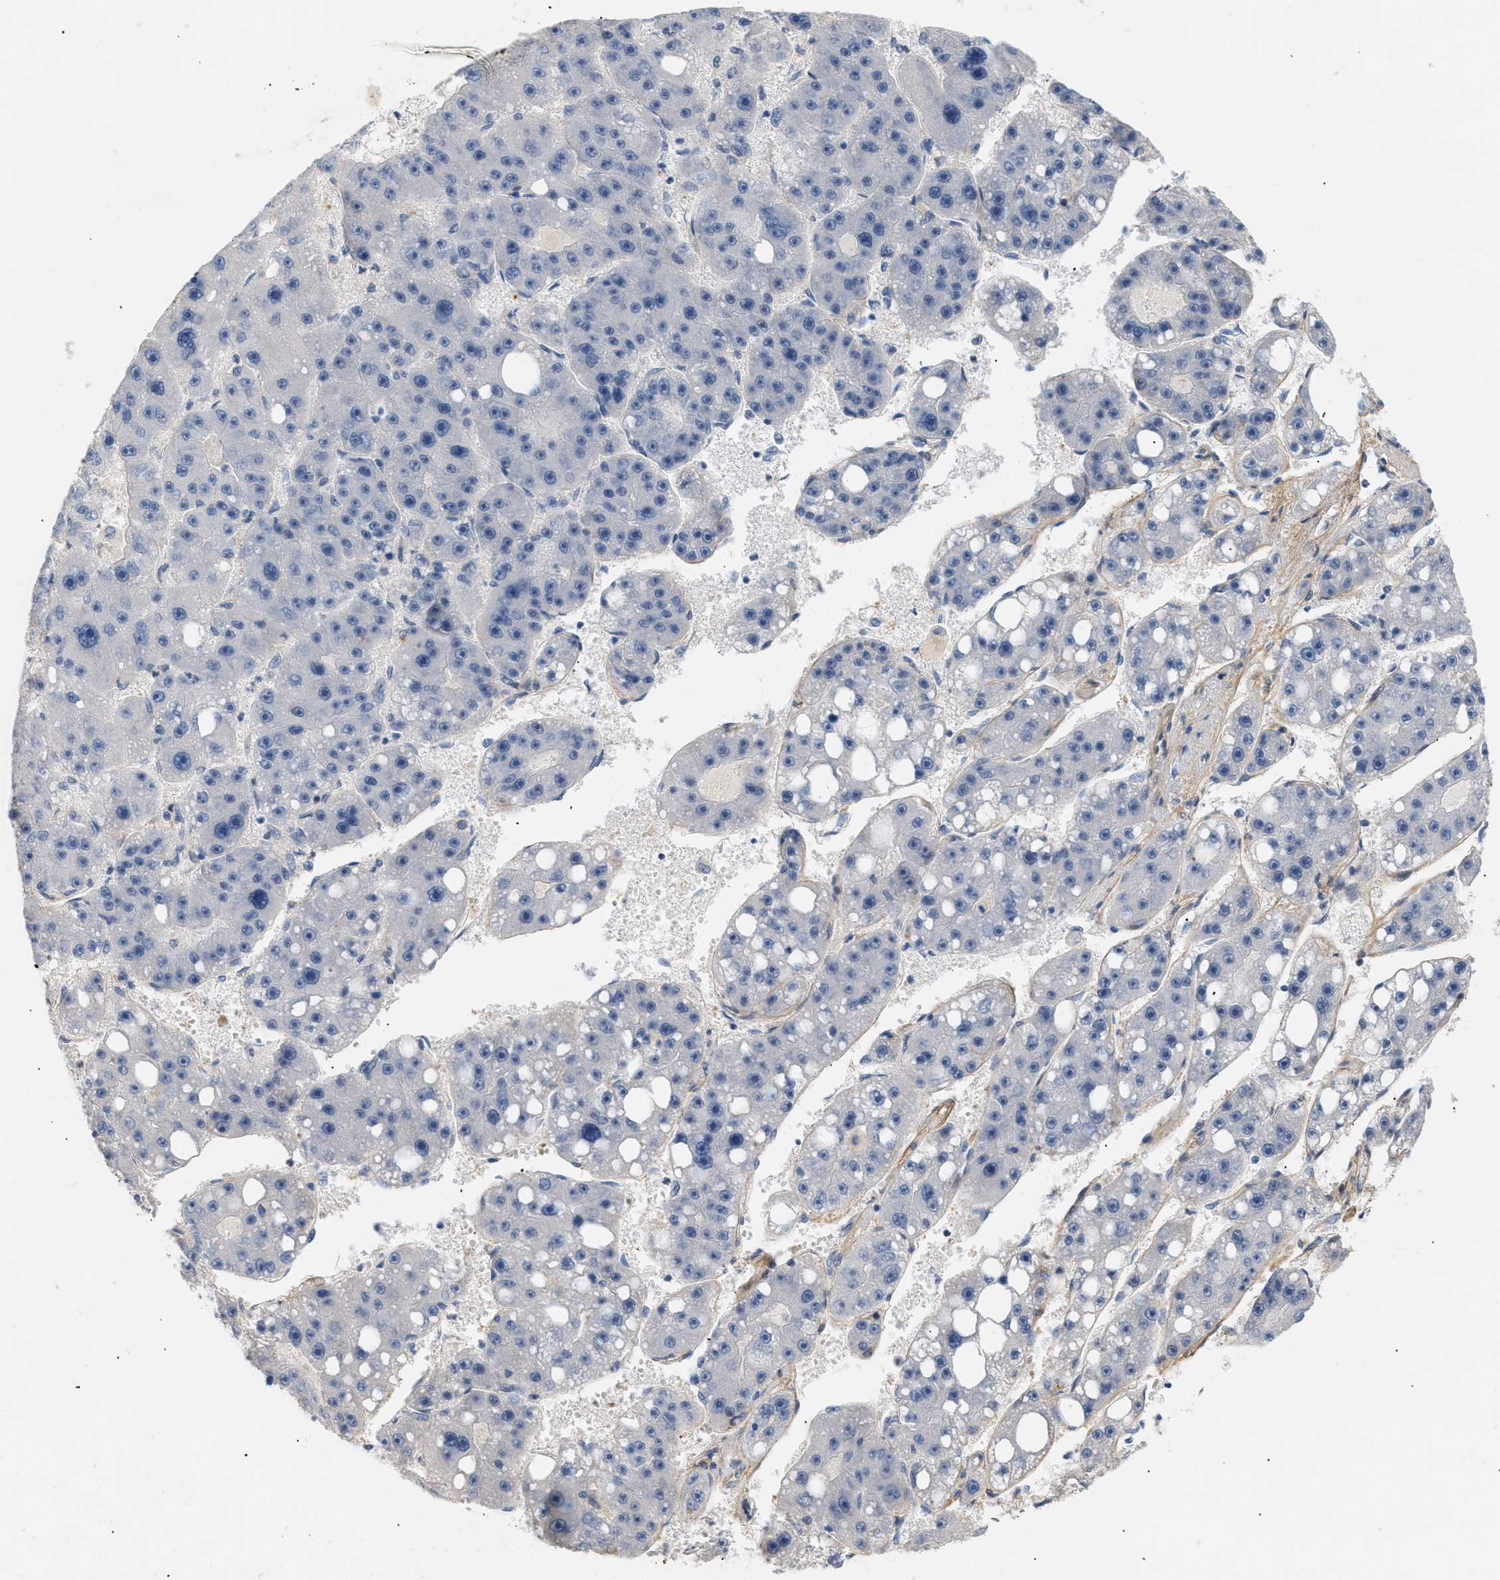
{"staining": {"intensity": "negative", "quantity": "none", "location": "none"}, "tissue": "liver cancer", "cell_type": "Tumor cells", "image_type": "cancer", "snomed": [{"axis": "morphology", "description": "Carcinoma, Hepatocellular, NOS"}, {"axis": "topography", "description": "Liver"}], "caption": "This image is of hepatocellular carcinoma (liver) stained with IHC to label a protein in brown with the nuclei are counter-stained blue. There is no positivity in tumor cells. (Brightfield microscopy of DAB immunohistochemistry at high magnification).", "gene": "FARS2", "patient": {"sex": "female", "age": 61}}